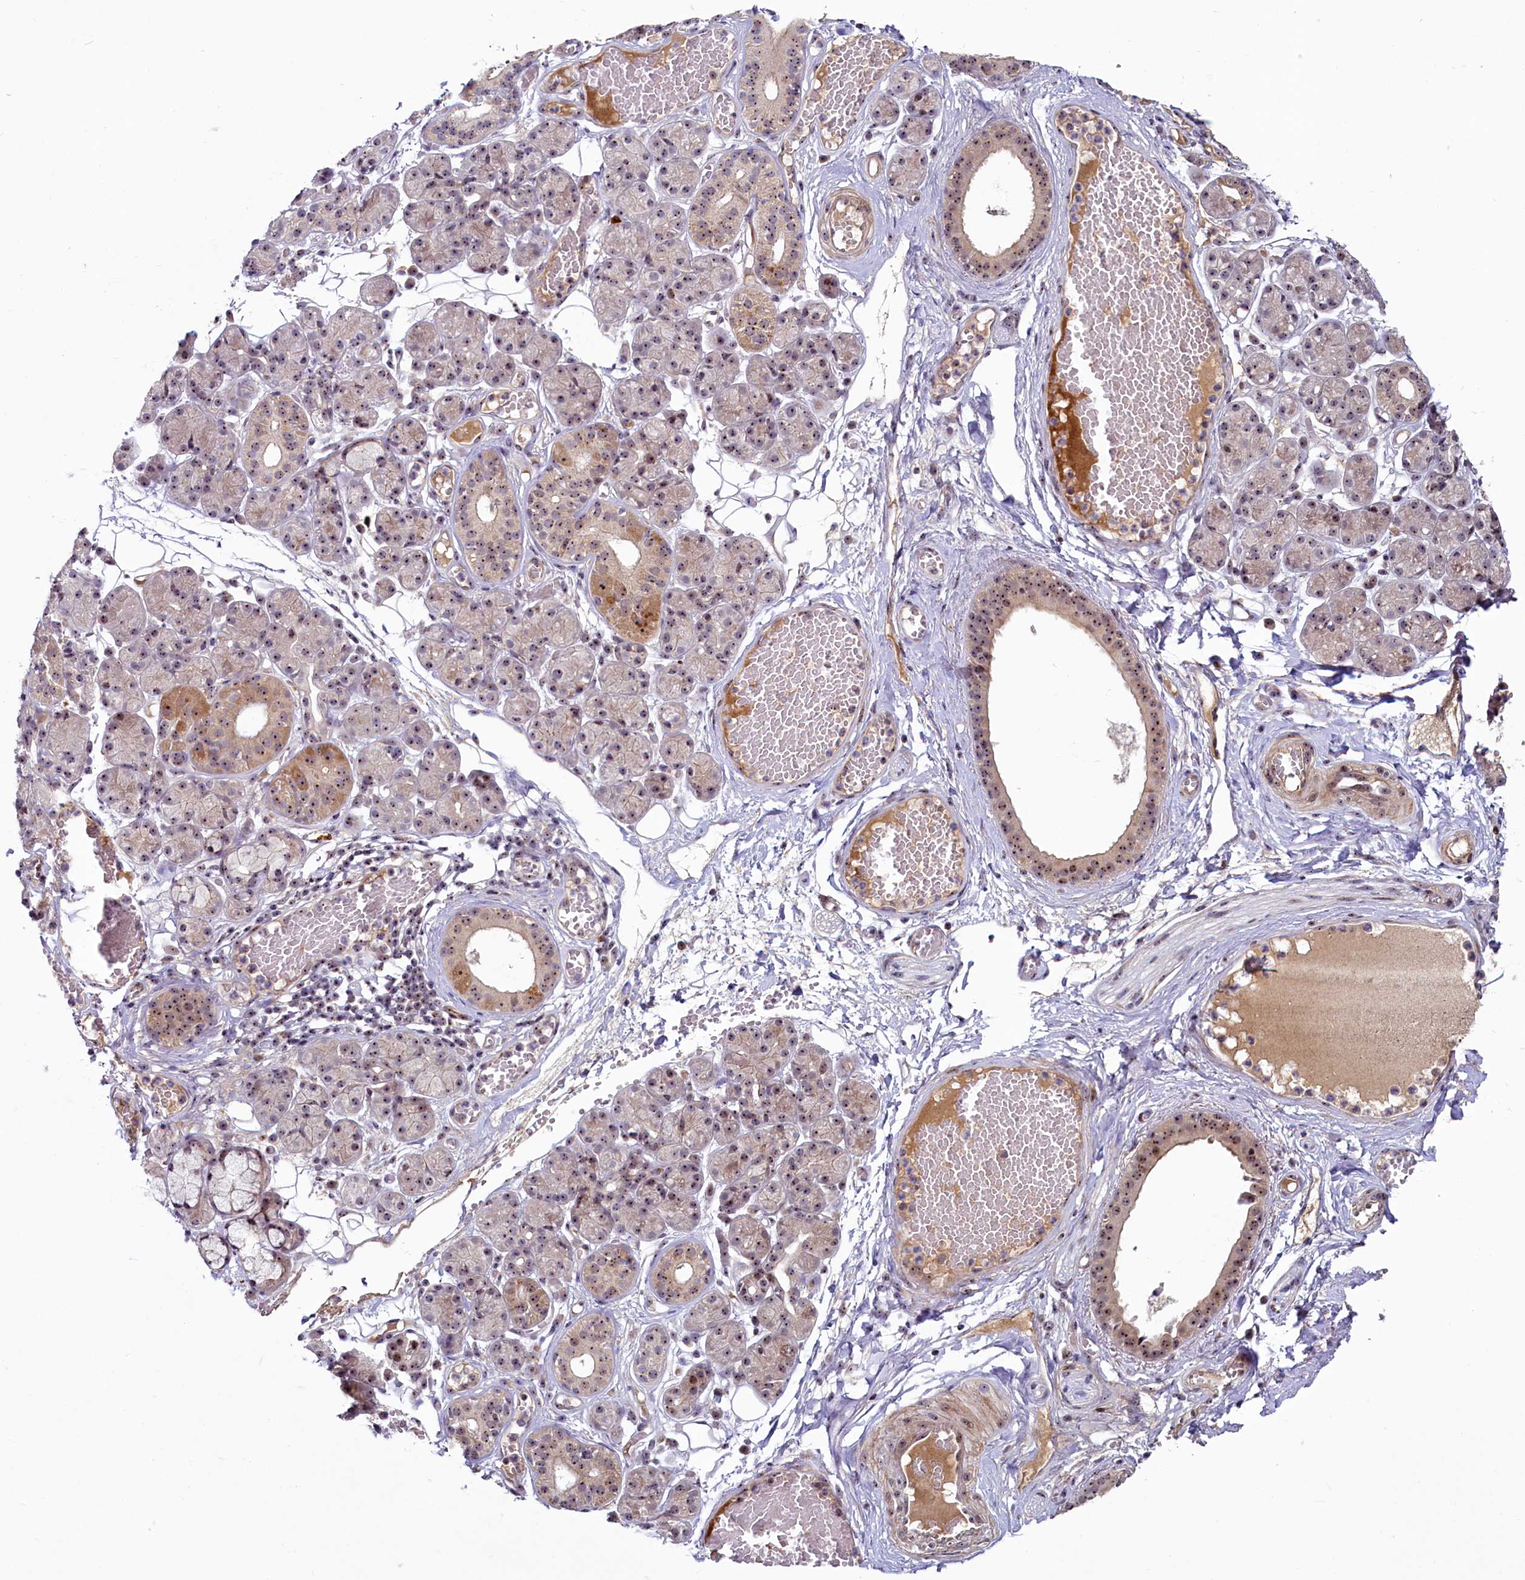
{"staining": {"intensity": "strong", "quantity": "25%-75%", "location": "cytoplasmic/membranous,nuclear"}, "tissue": "salivary gland", "cell_type": "Glandular cells", "image_type": "normal", "snomed": [{"axis": "morphology", "description": "Normal tissue, NOS"}, {"axis": "topography", "description": "Salivary gland"}], "caption": "Human salivary gland stained with a brown dye reveals strong cytoplasmic/membranous,nuclear positive positivity in about 25%-75% of glandular cells.", "gene": "TCOF1", "patient": {"sex": "male", "age": 63}}